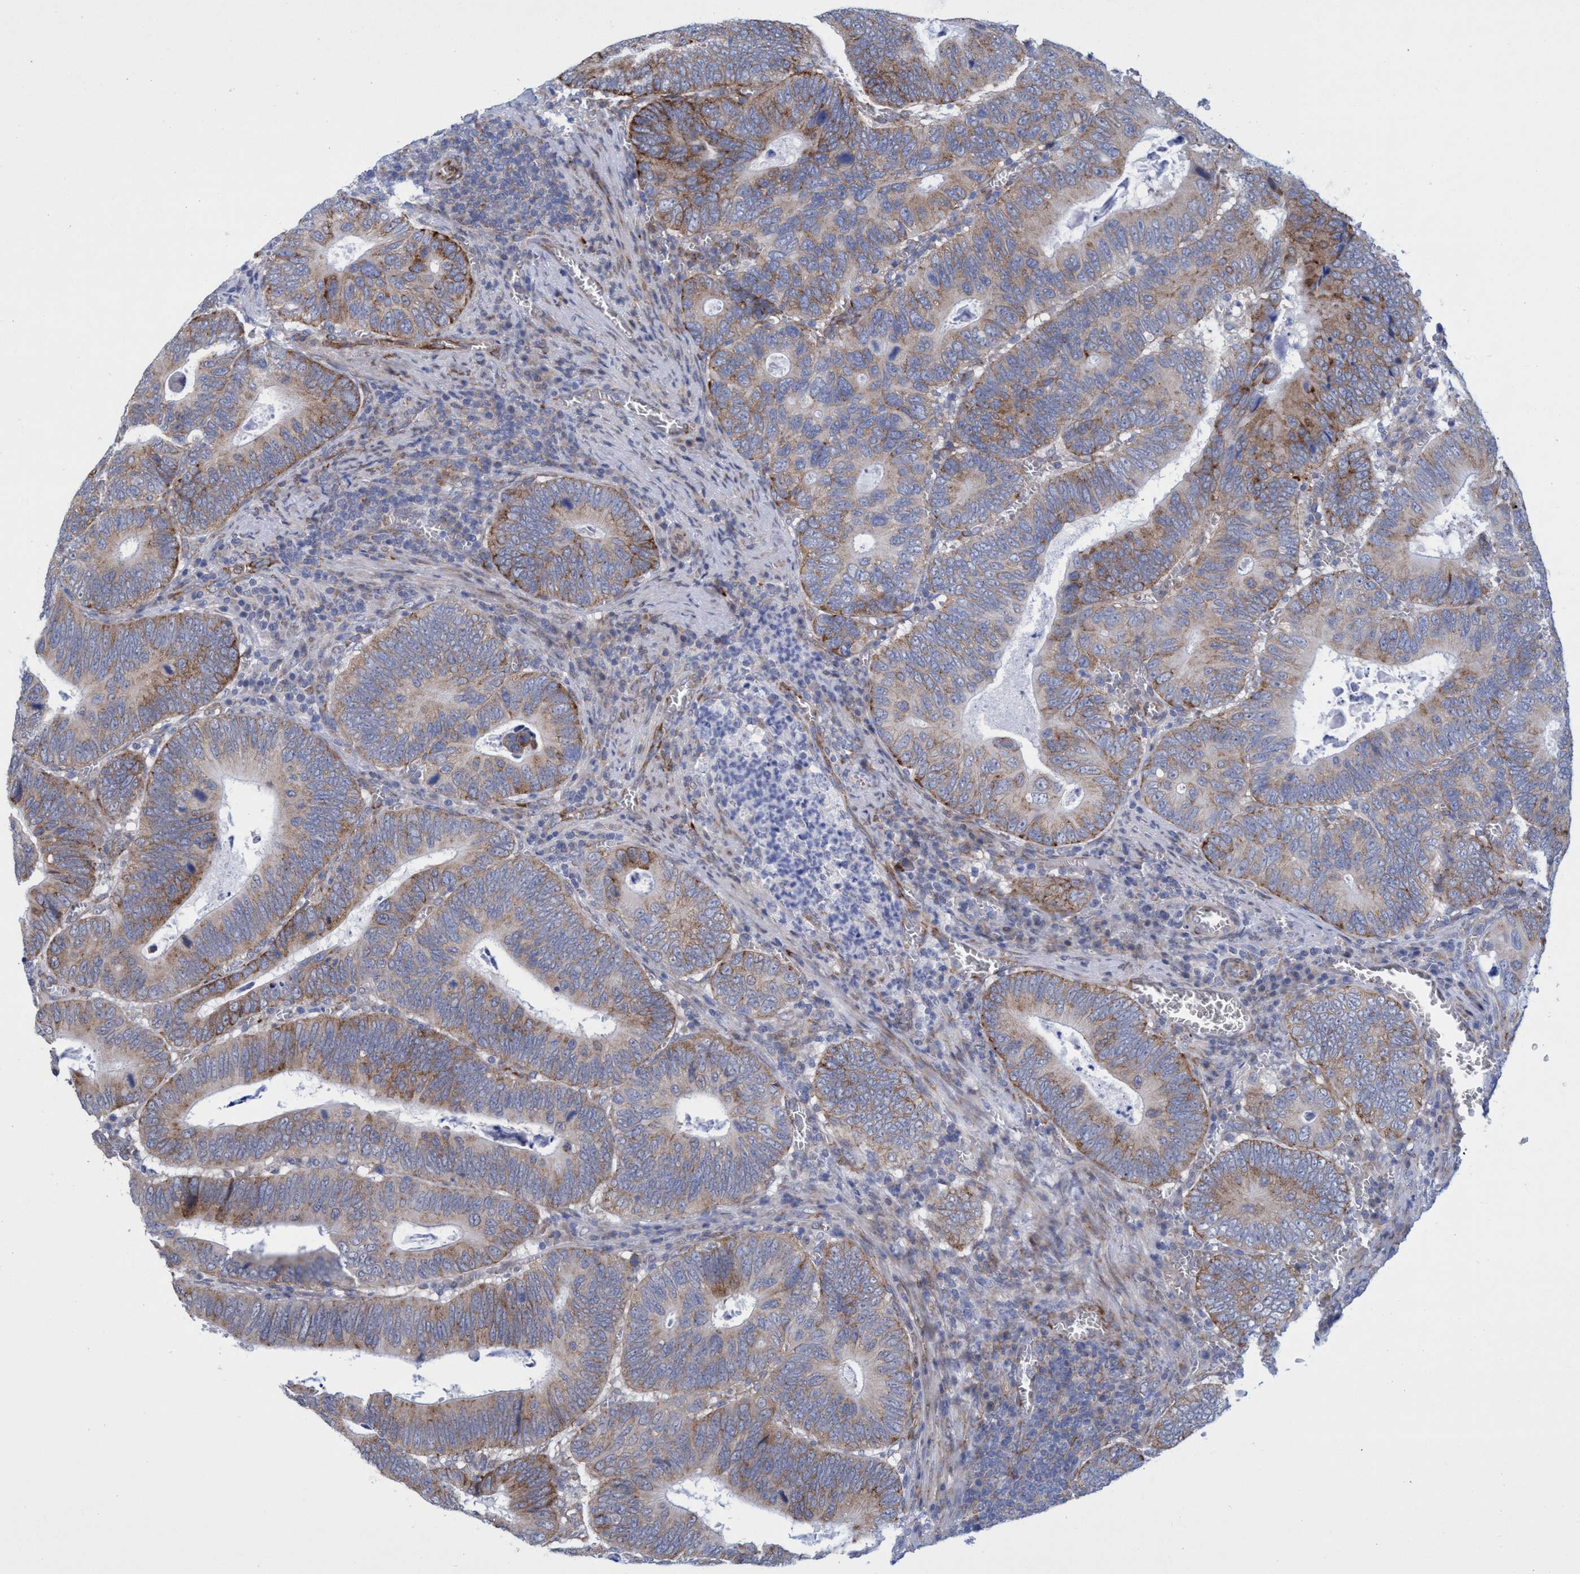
{"staining": {"intensity": "moderate", "quantity": ">75%", "location": "cytoplasmic/membranous"}, "tissue": "colorectal cancer", "cell_type": "Tumor cells", "image_type": "cancer", "snomed": [{"axis": "morphology", "description": "Inflammation, NOS"}, {"axis": "morphology", "description": "Adenocarcinoma, NOS"}, {"axis": "topography", "description": "Colon"}], "caption": "Colorectal cancer stained with a brown dye exhibits moderate cytoplasmic/membranous positive positivity in approximately >75% of tumor cells.", "gene": "R3HCC1", "patient": {"sex": "male", "age": 72}}